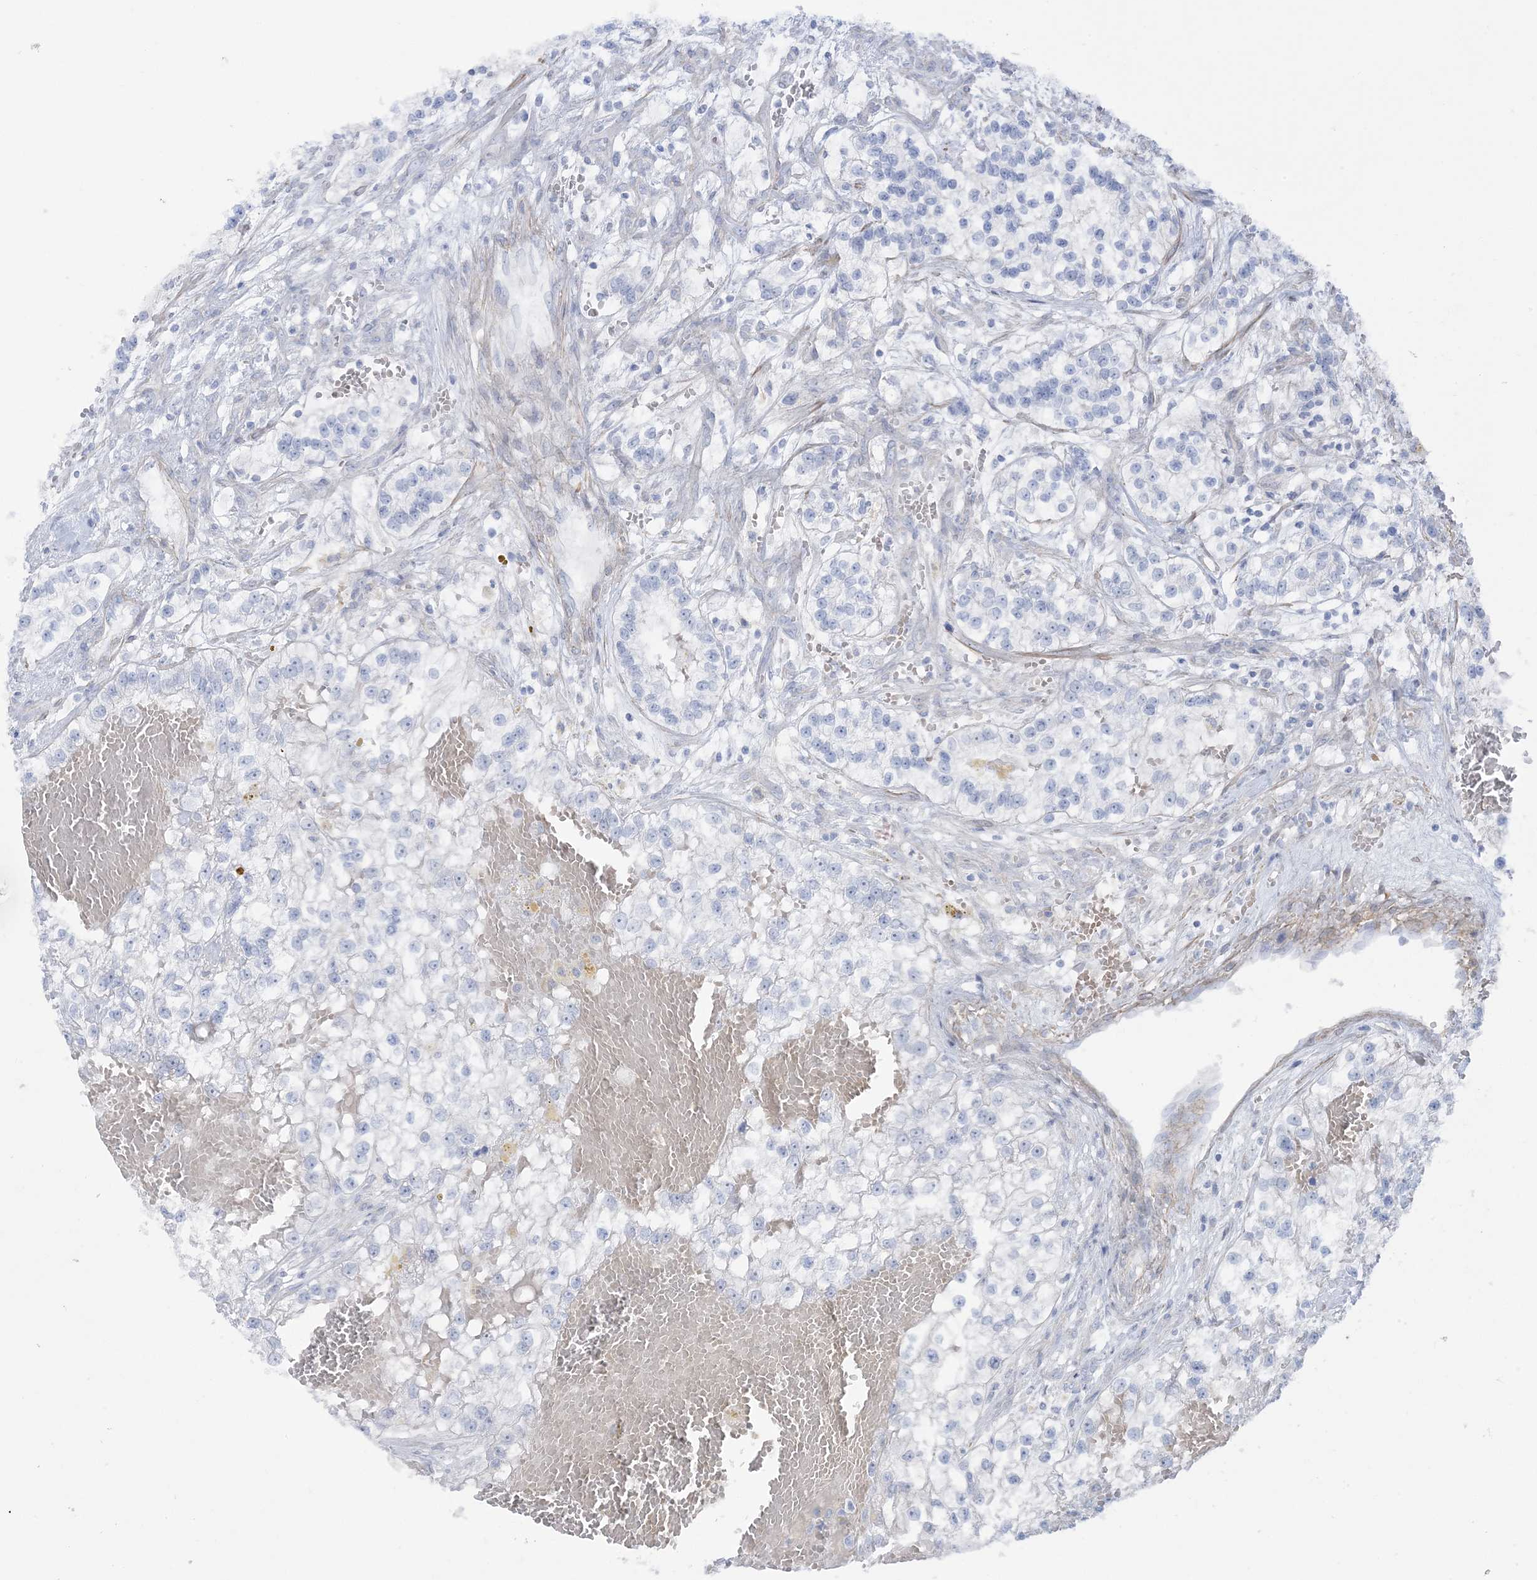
{"staining": {"intensity": "negative", "quantity": "none", "location": "none"}, "tissue": "renal cancer", "cell_type": "Tumor cells", "image_type": "cancer", "snomed": [{"axis": "morphology", "description": "Adenocarcinoma, NOS"}, {"axis": "topography", "description": "Kidney"}], "caption": "DAB immunohistochemical staining of renal adenocarcinoma displays no significant expression in tumor cells.", "gene": "AGXT", "patient": {"sex": "female", "age": 57}}